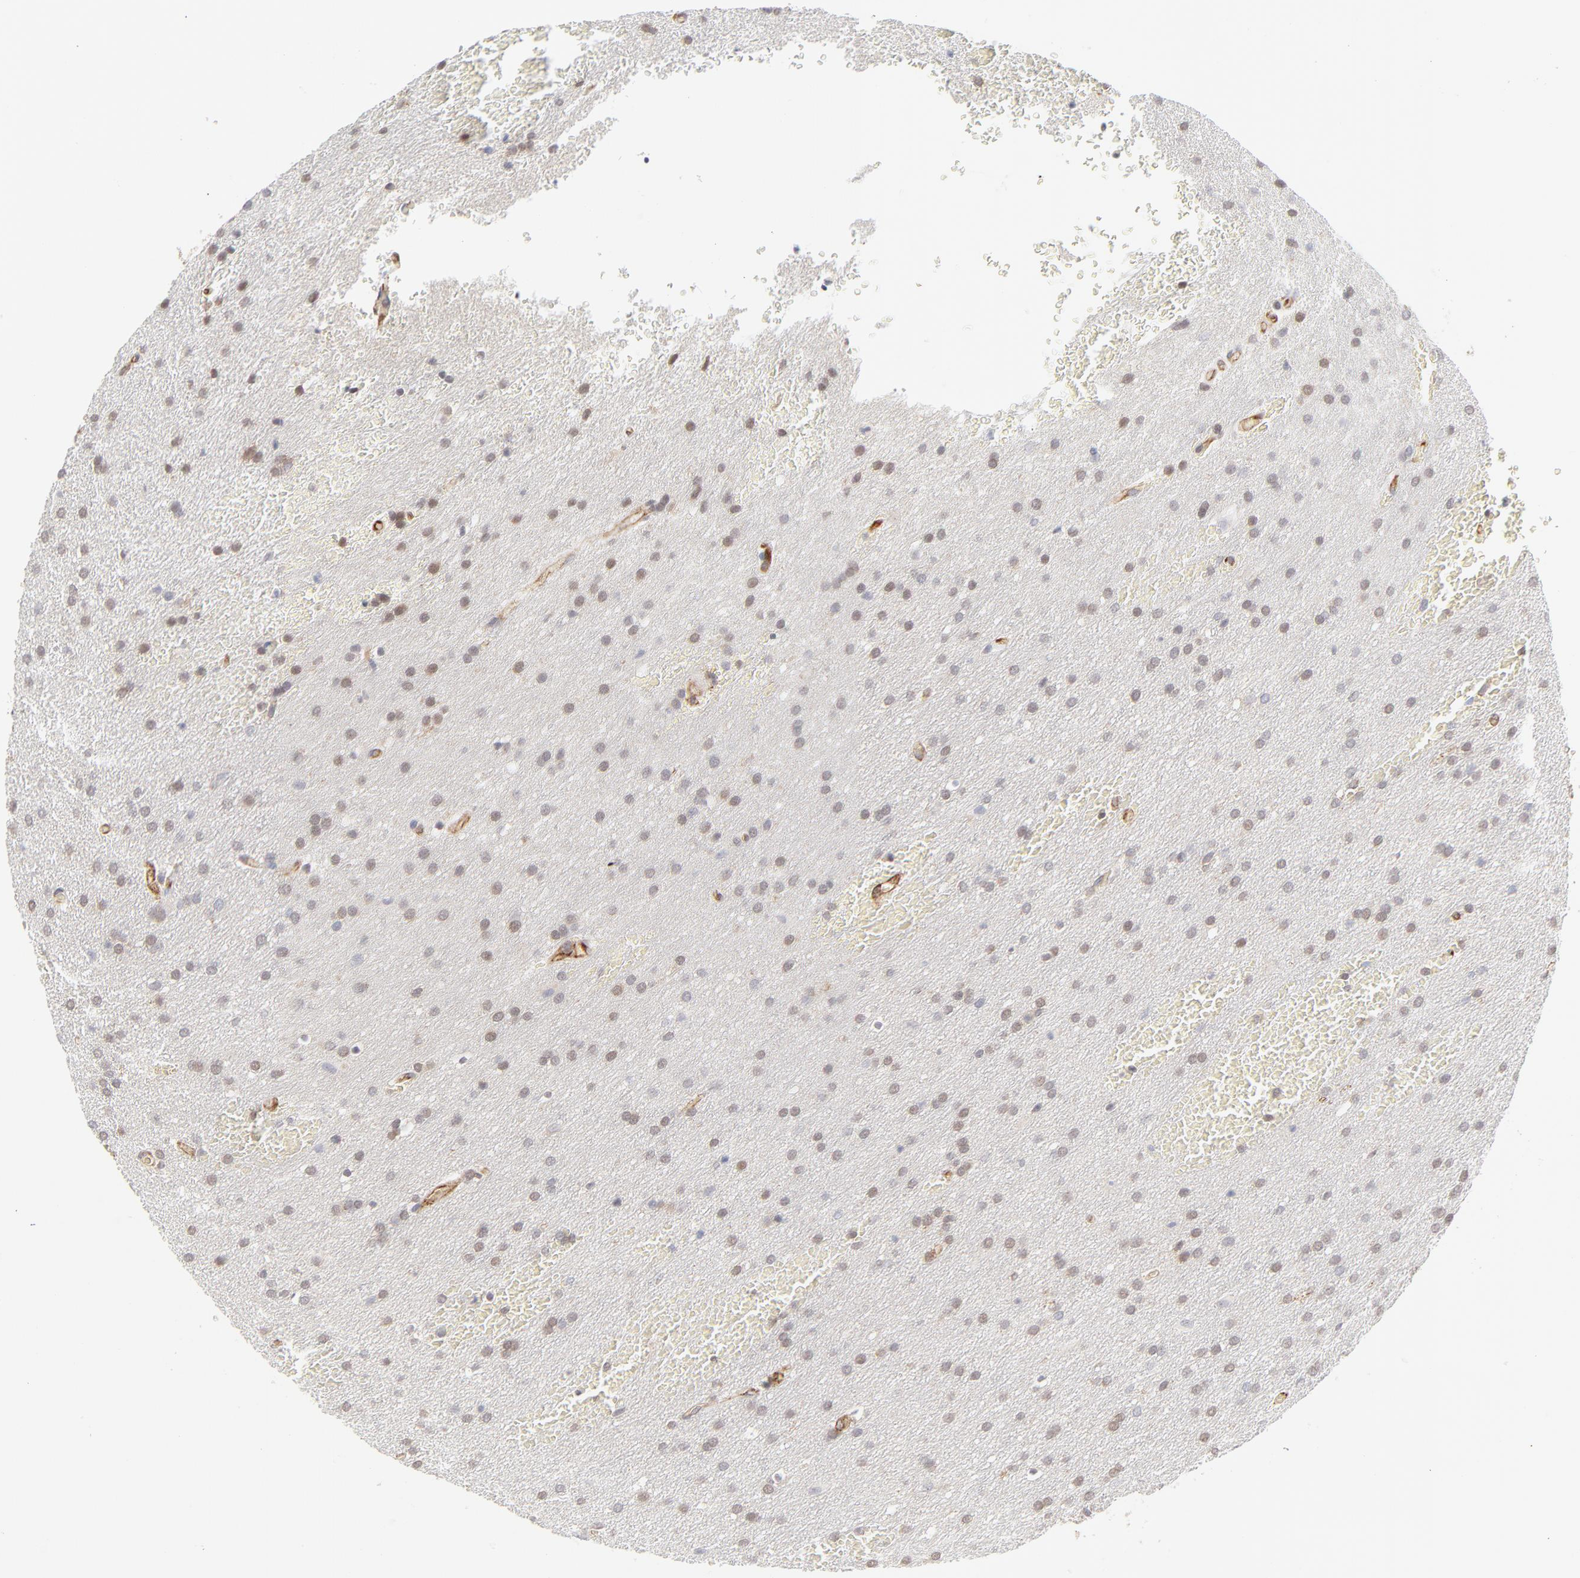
{"staining": {"intensity": "weak", "quantity": ">75%", "location": "nuclear"}, "tissue": "glioma", "cell_type": "Tumor cells", "image_type": "cancer", "snomed": [{"axis": "morphology", "description": "Glioma, malignant, Low grade"}, {"axis": "topography", "description": "Brain"}], "caption": "Human low-grade glioma (malignant) stained with a brown dye exhibits weak nuclear positive positivity in approximately >75% of tumor cells.", "gene": "CDK6", "patient": {"sex": "female", "age": 32}}